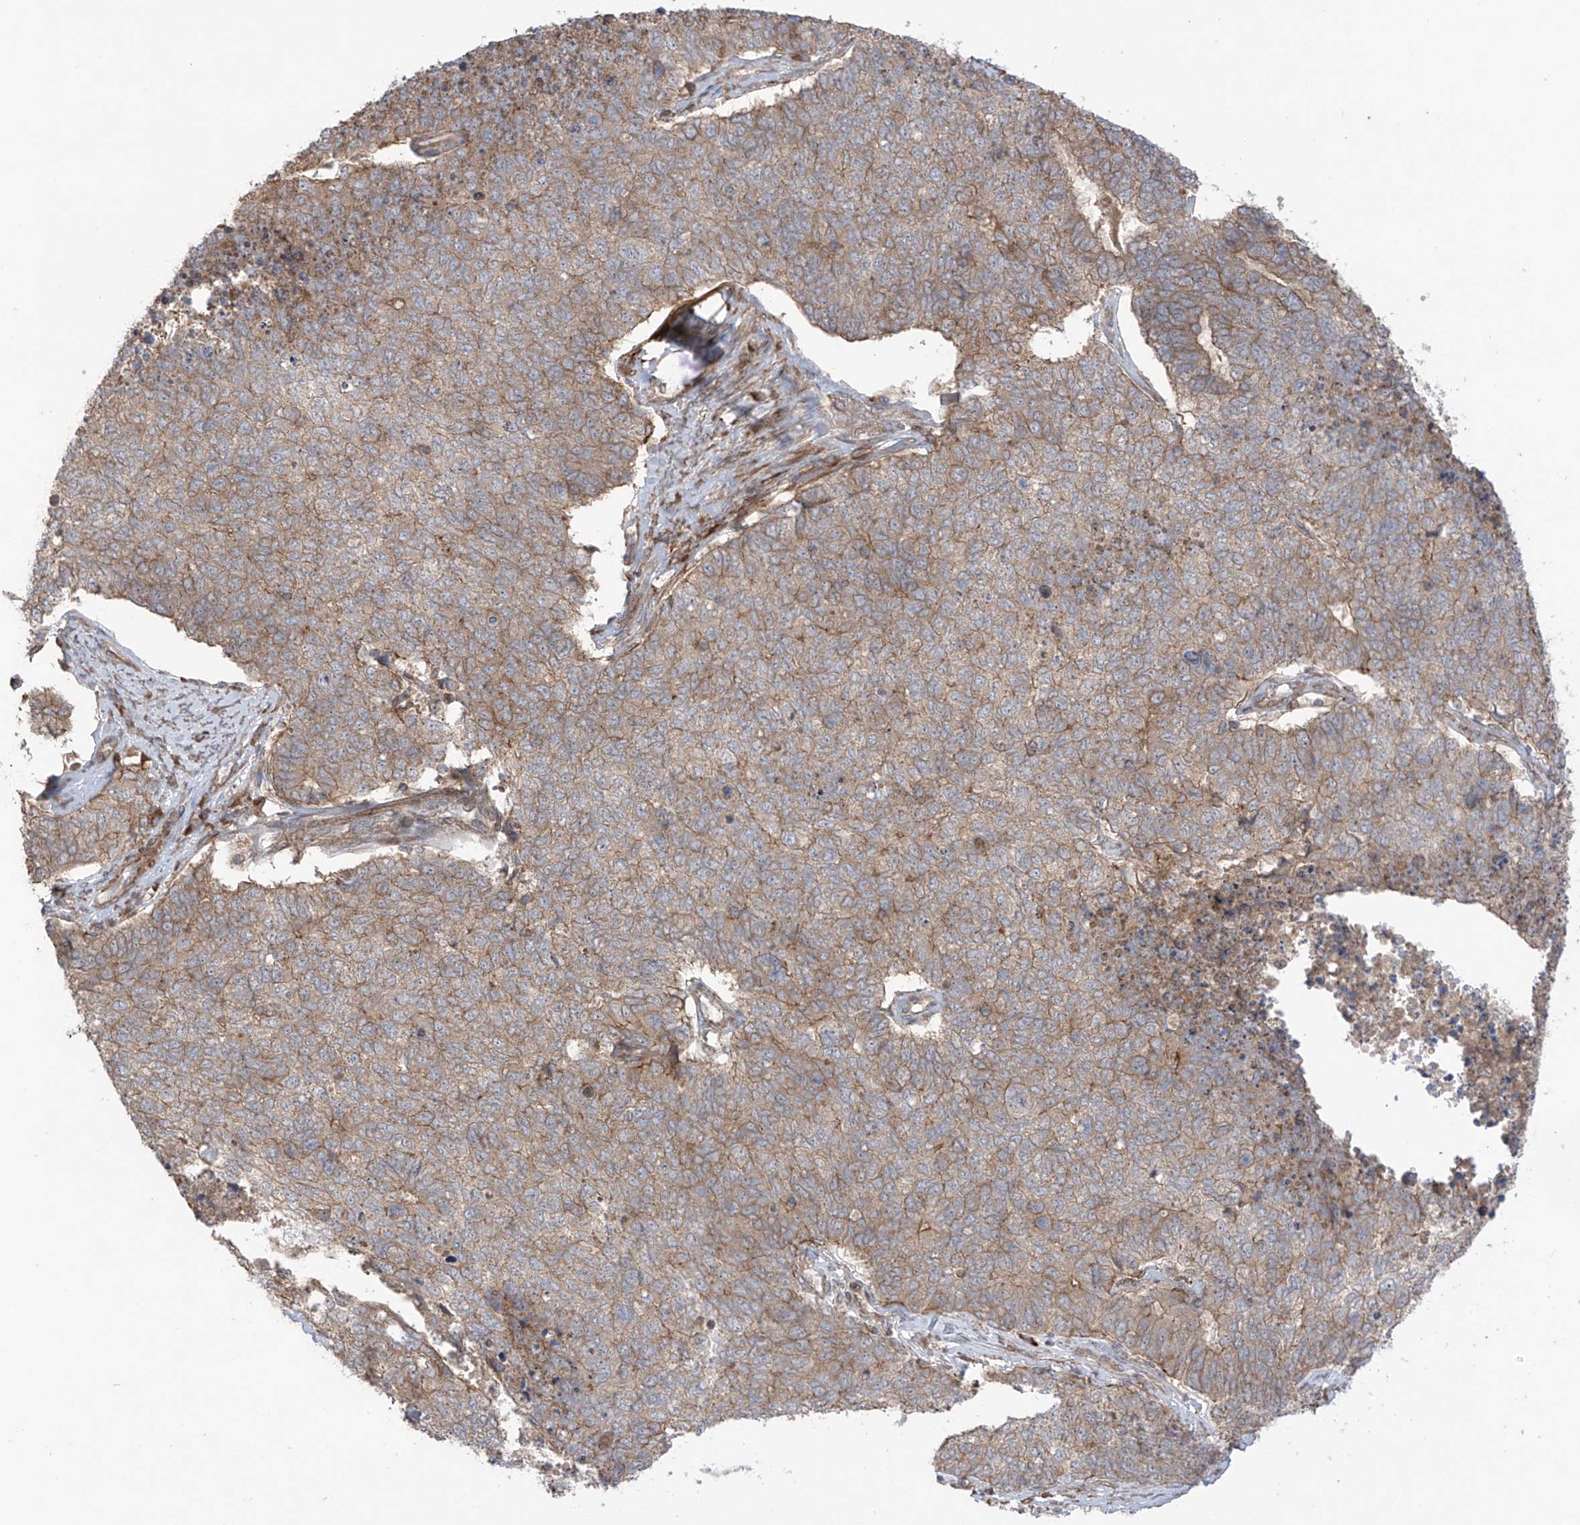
{"staining": {"intensity": "weak", "quantity": ">75%", "location": "cytoplasmic/membranous"}, "tissue": "cervical cancer", "cell_type": "Tumor cells", "image_type": "cancer", "snomed": [{"axis": "morphology", "description": "Squamous cell carcinoma, NOS"}, {"axis": "topography", "description": "Cervix"}], "caption": "This image exhibits immunohistochemistry (IHC) staining of cervical squamous cell carcinoma, with low weak cytoplasmic/membranous staining in approximately >75% of tumor cells.", "gene": "LRRC74A", "patient": {"sex": "female", "age": 63}}